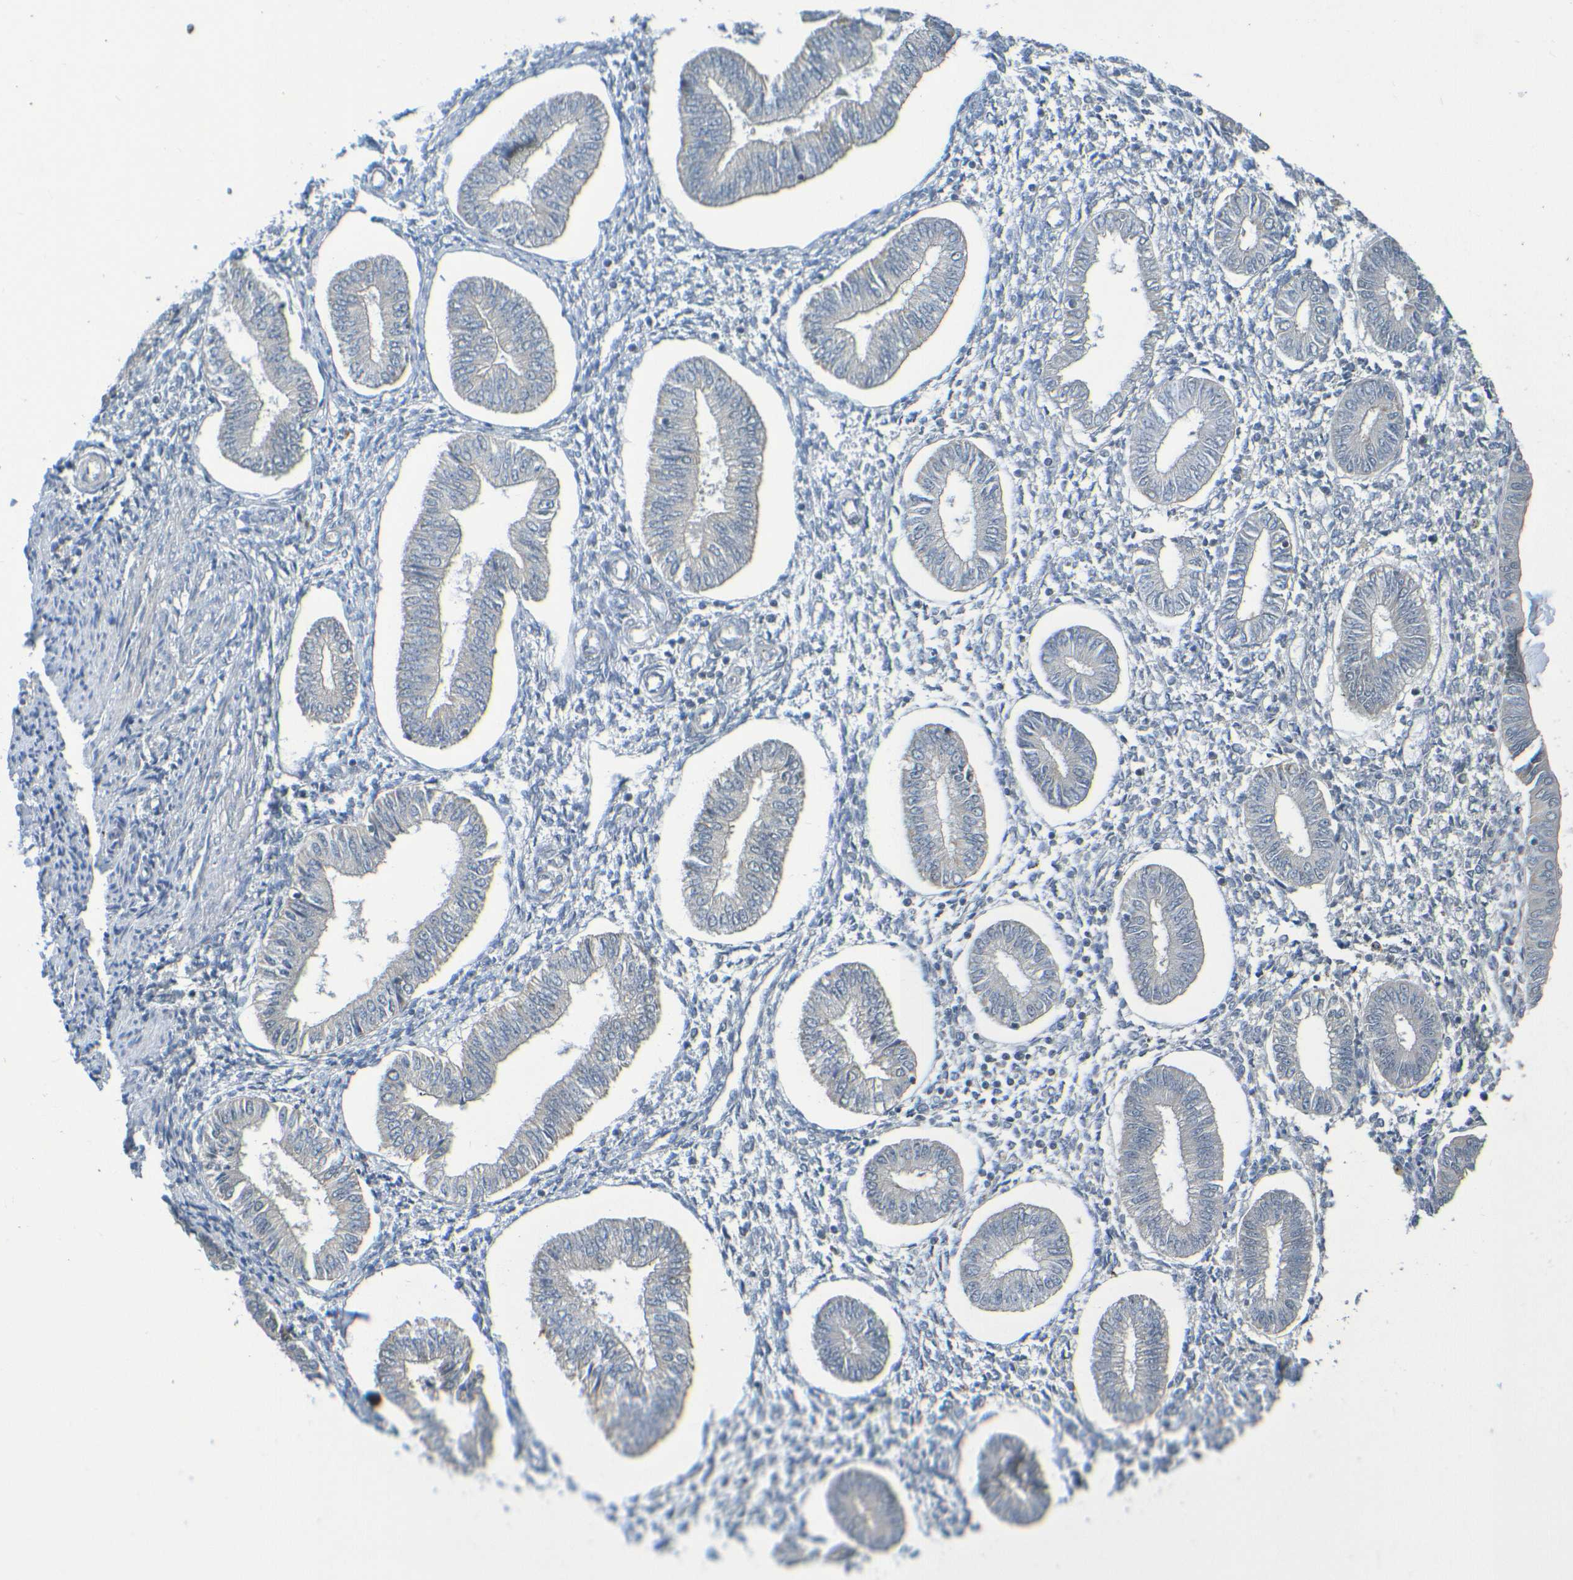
{"staining": {"intensity": "weak", "quantity": "<25%", "location": "cytoplasmic/membranous"}, "tissue": "endometrium", "cell_type": "Cells in endometrial stroma", "image_type": "normal", "snomed": [{"axis": "morphology", "description": "Normal tissue, NOS"}, {"axis": "topography", "description": "Endometrium"}], "caption": "High power microscopy image of an IHC image of normal endometrium, revealing no significant positivity in cells in endometrial stroma.", "gene": "CYP4F2", "patient": {"sex": "female", "age": 50}}